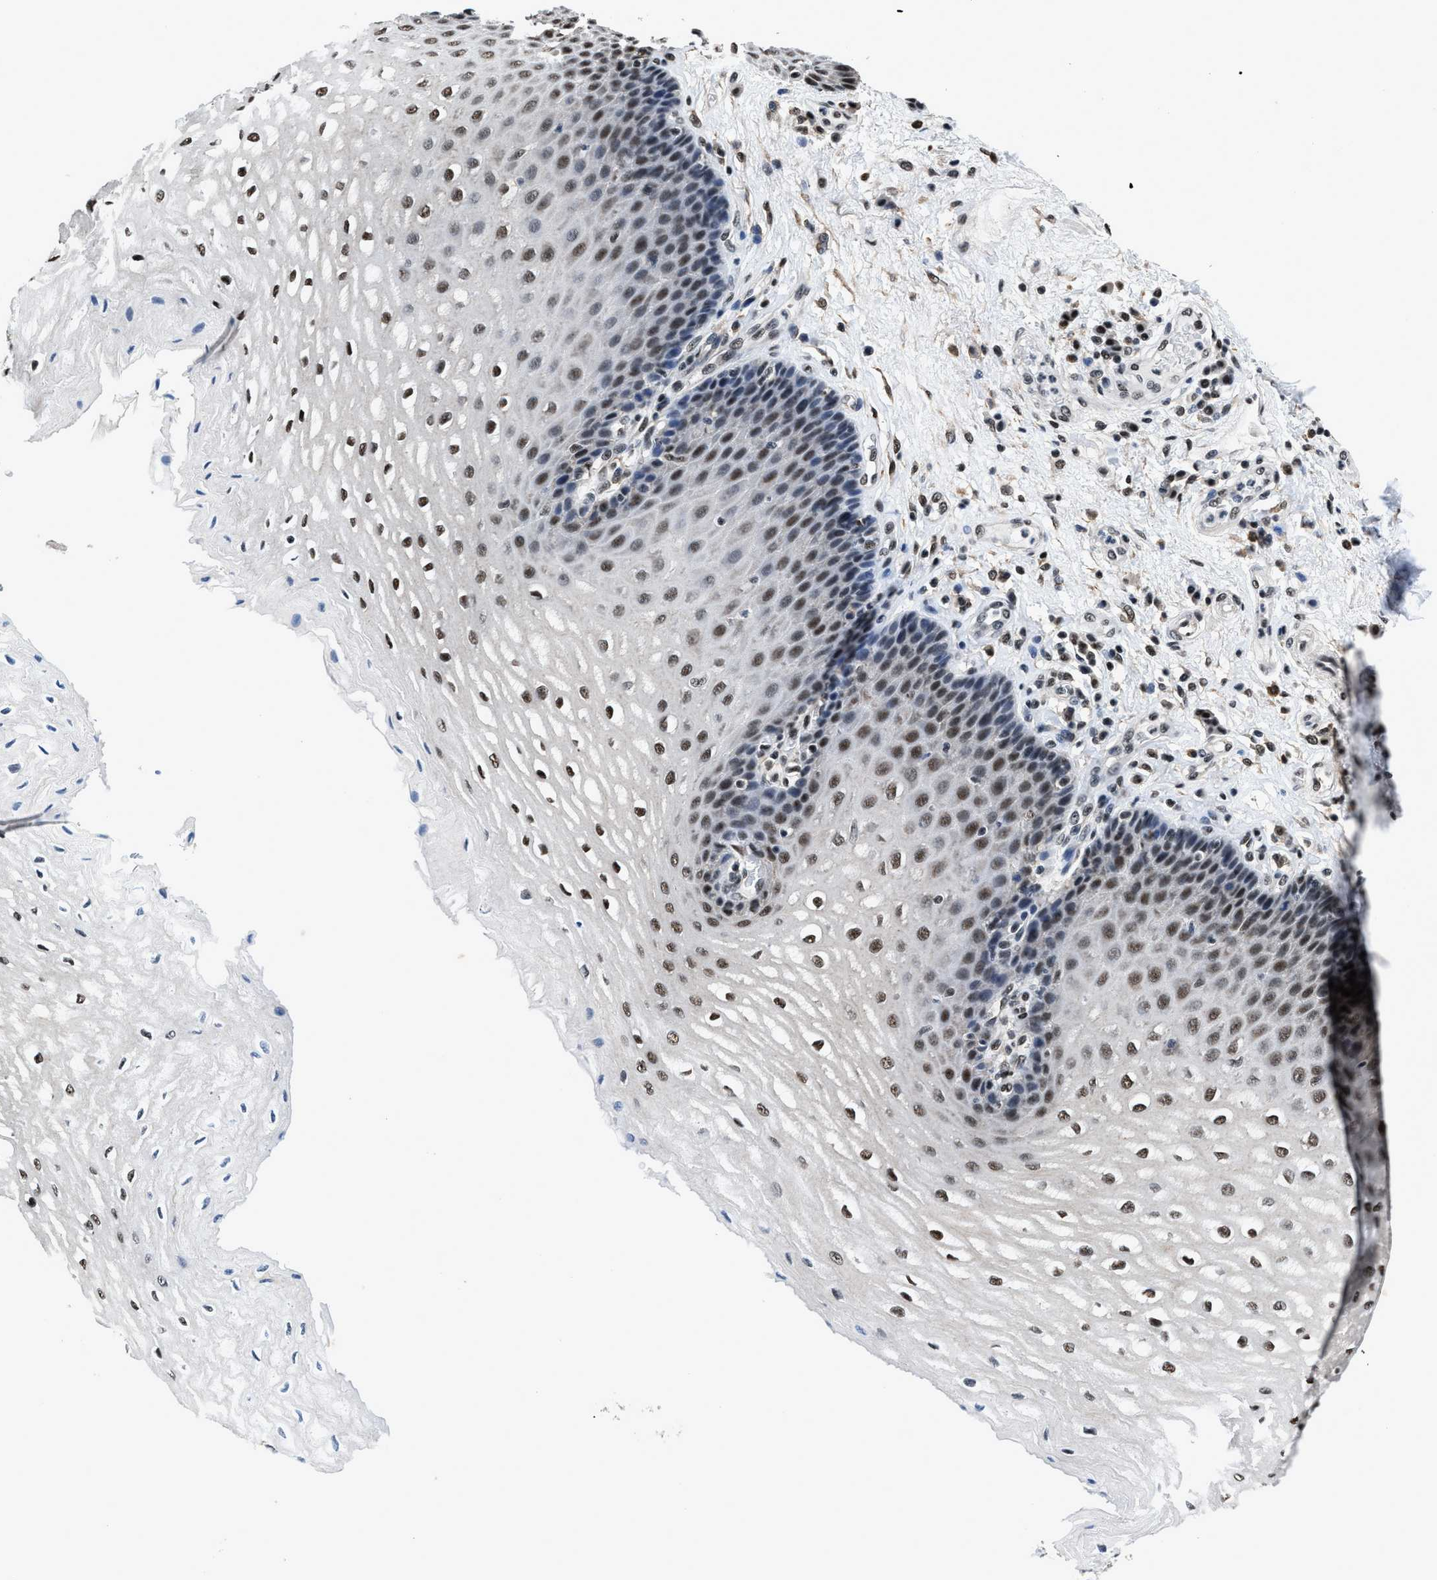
{"staining": {"intensity": "moderate", "quantity": "25%-75%", "location": "nuclear"}, "tissue": "esophagus", "cell_type": "Squamous epithelial cells", "image_type": "normal", "snomed": [{"axis": "morphology", "description": "Normal tissue, NOS"}, {"axis": "topography", "description": "Esophagus"}], "caption": "About 25%-75% of squamous epithelial cells in unremarkable human esophagus show moderate nuclear protein staining as visualized by brown immunohistochemical staining.", "gene": "HNRNPF", "patient": {"sex": "male", "age": 54}}